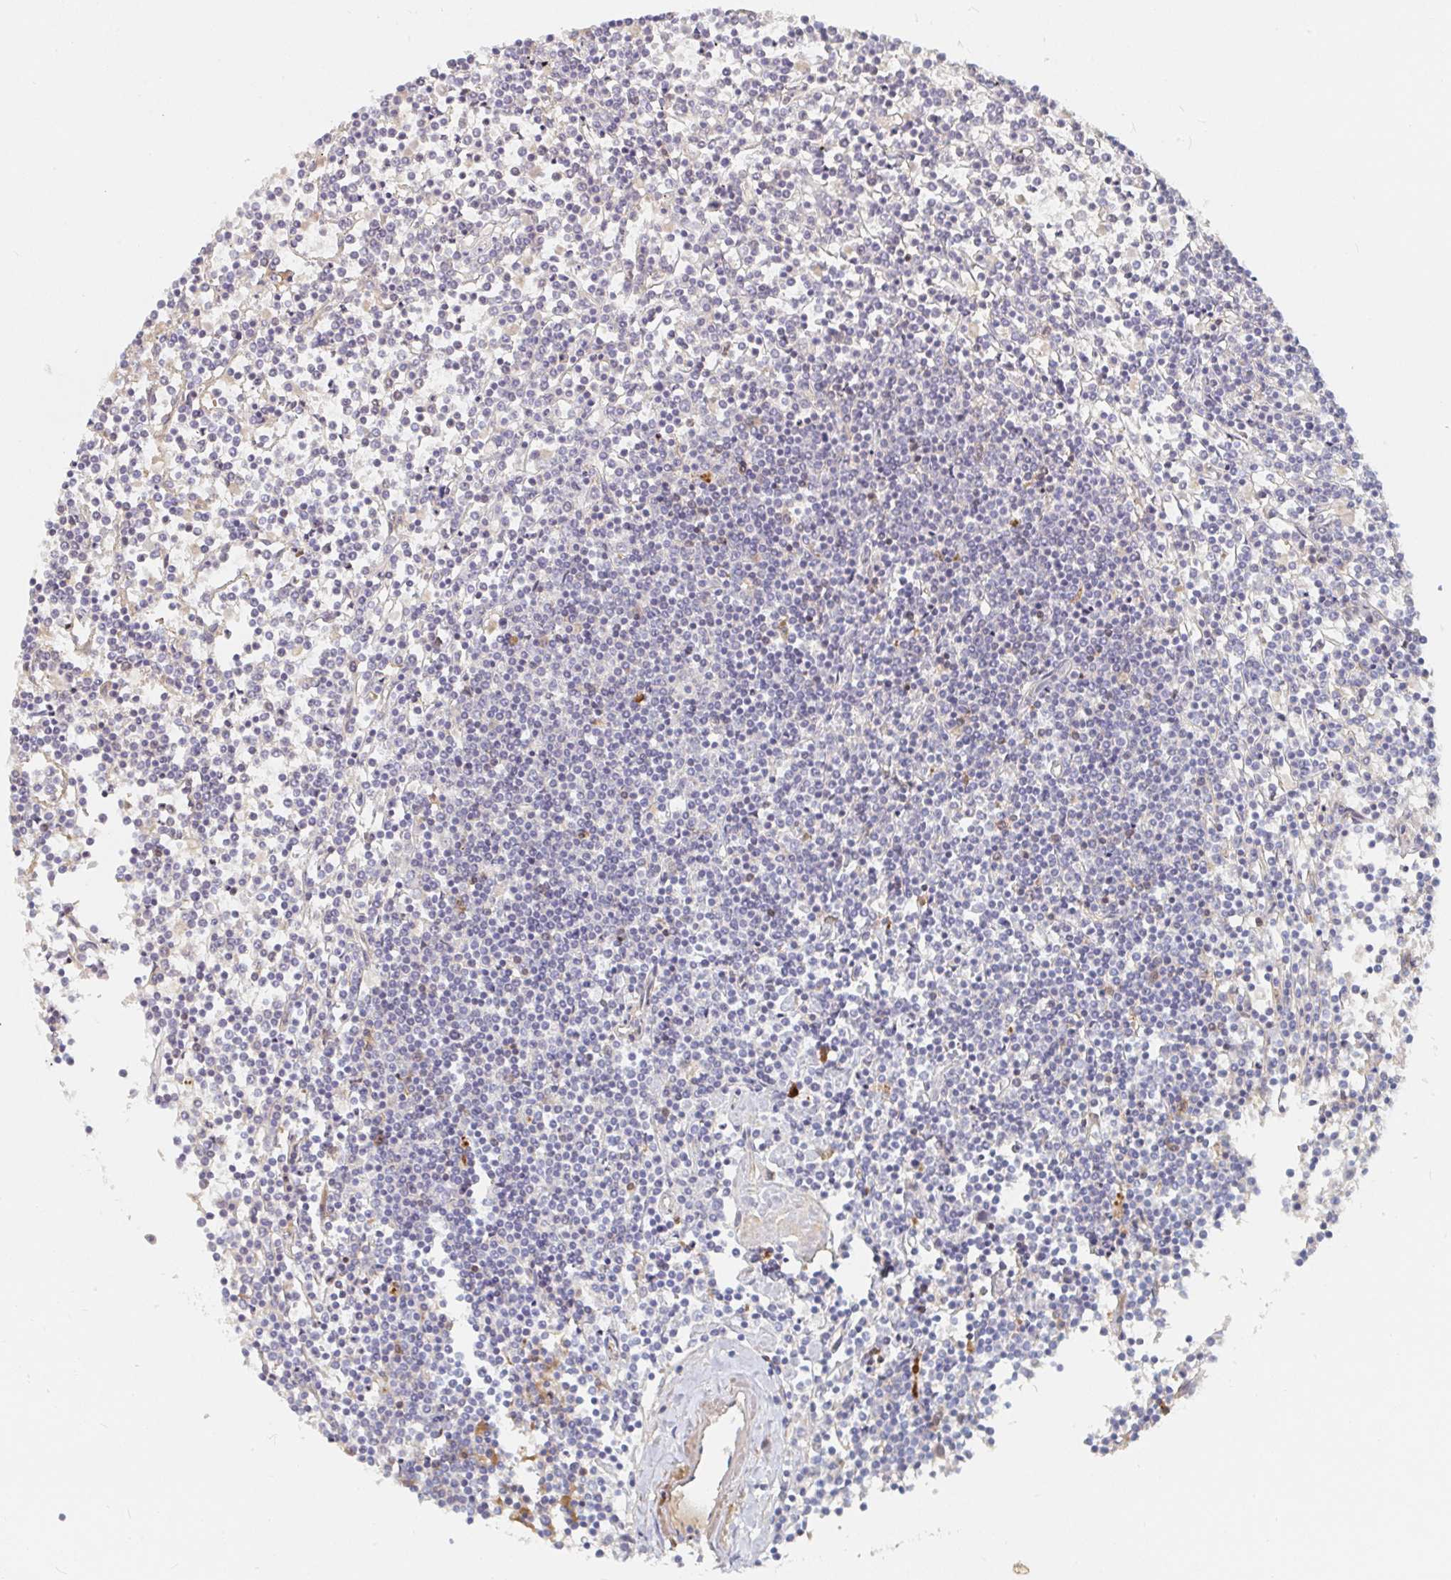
{"staining": {"intensity": "negative", "quantity": "none", "location": "none"}, "tissue": "lymphoma", "cell_type": "Tumor cells", "image_type": "cancer", "snomed": [{"axis": "morphology", "description": "Malignant lymphoma, non-Hodgkin's type, Low grade"}, {"axis": "topography", "description": "Spleen"}], "caption": "Immunohistochemical staining of human malignant lymphoma, non-Hodgkin's type (low-grade) demonstrates no significant positivity in tumor cells. The staining was performed using DAB to visualize the protein expression in brown, while the nuclei were stained in blue with hematoxylin (Magnification: 20x).", "gene": "NME9", "patient": {"sex": "female", "age": 19}}